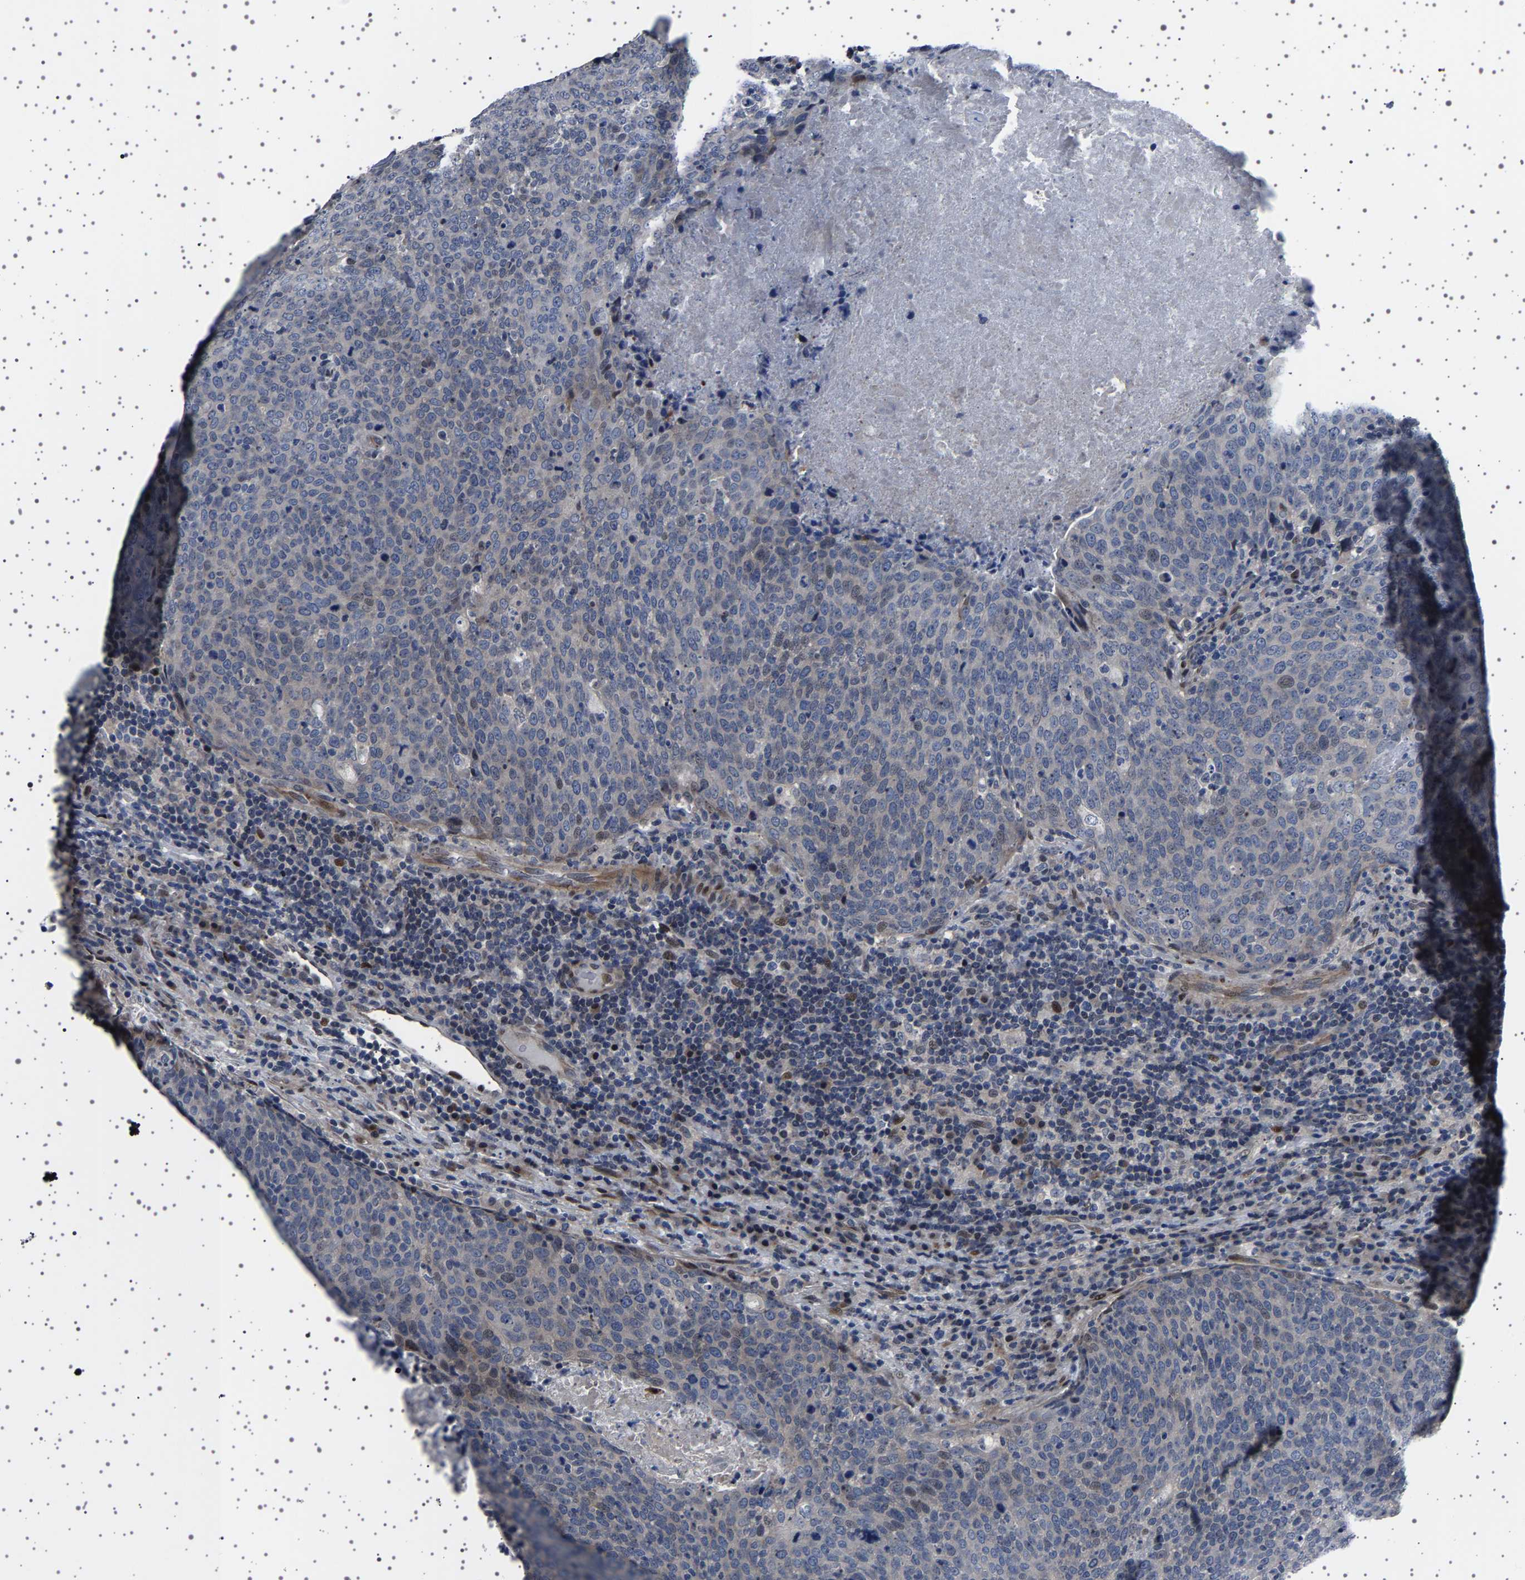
{"staining": {"intensity": "negative", "quantity": "none", "location": "none"}, "tissue": "head and neck cancer", "cell_type": "Tumor cells", "image_type": "cancer", "snomed": [{"axis": "morphology", "description": "Squamous cell carcinoma, NOS"}, {"axis": "morphology", "description": "Squamous cell carcinoma, metastatic, NOS"}, {"axis": "topography", "description": "Lymph node"}, {"axis": "topography", "description": "Head-Neck"}], "caption": "The photomicrograph shows no significant expression in tumor cells of squamous cell carcinoma (head and neck).", "gene": "PAK5", "patient": {"sex": "male", "age": 62}}